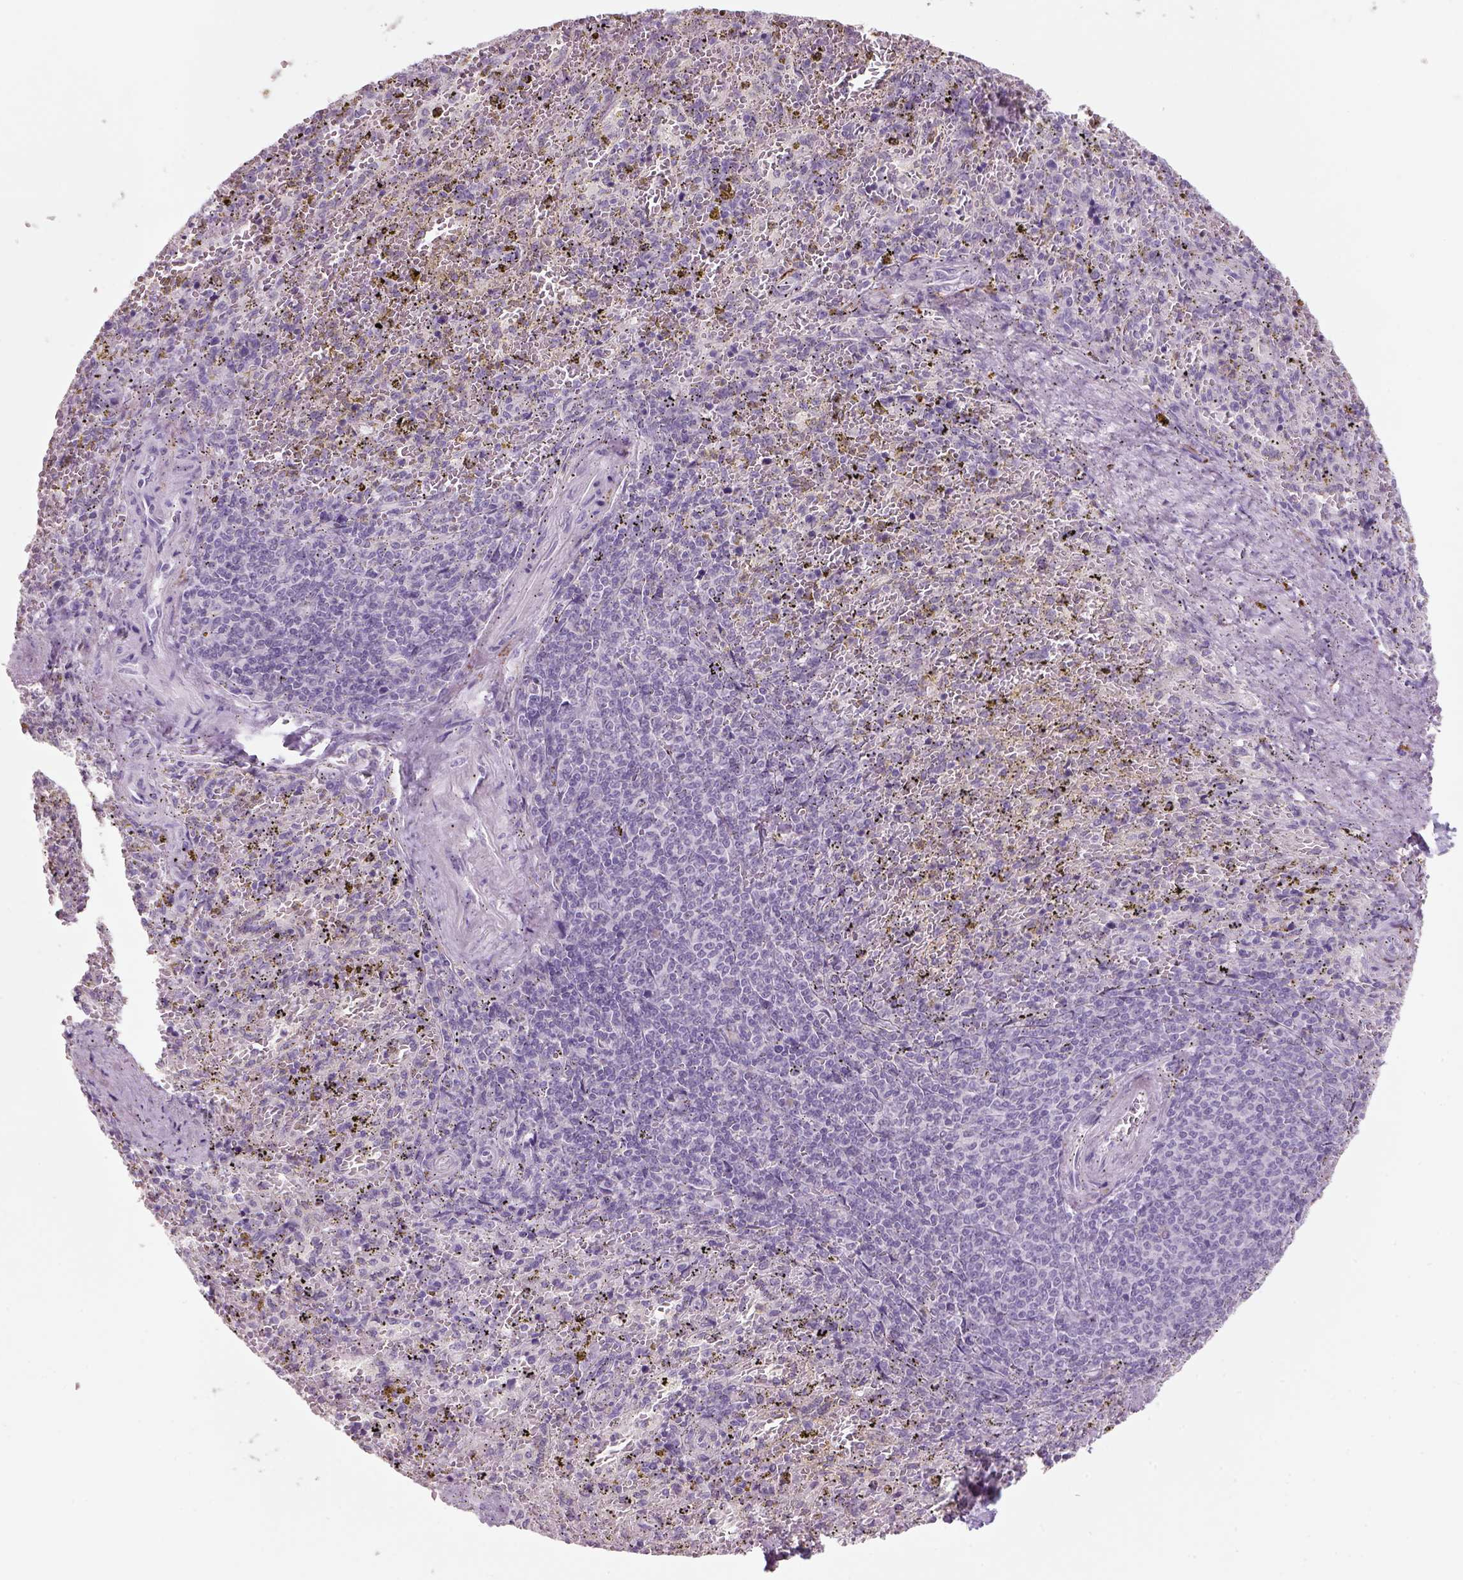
{"staining": {"intensity": "negative", "quantity": "none", "location": "none"}, "tissue": "spleen", "cell_type": "Cells in red pulp", "image_type": "normal", "snomed": [{"axis": "morphology", "description": "Normal tissue, NOS"}, {"axis": "topography", "description": "Spleen"}], "caption": "This image is of normal spleen stained with immunohistochemistry to label a protein in brown with the nuclei are counter-stained blue. There is no expression in cells in red pulp.", "gene": "SLC6A2", "patient": {"sex": "female", "age": 50}}